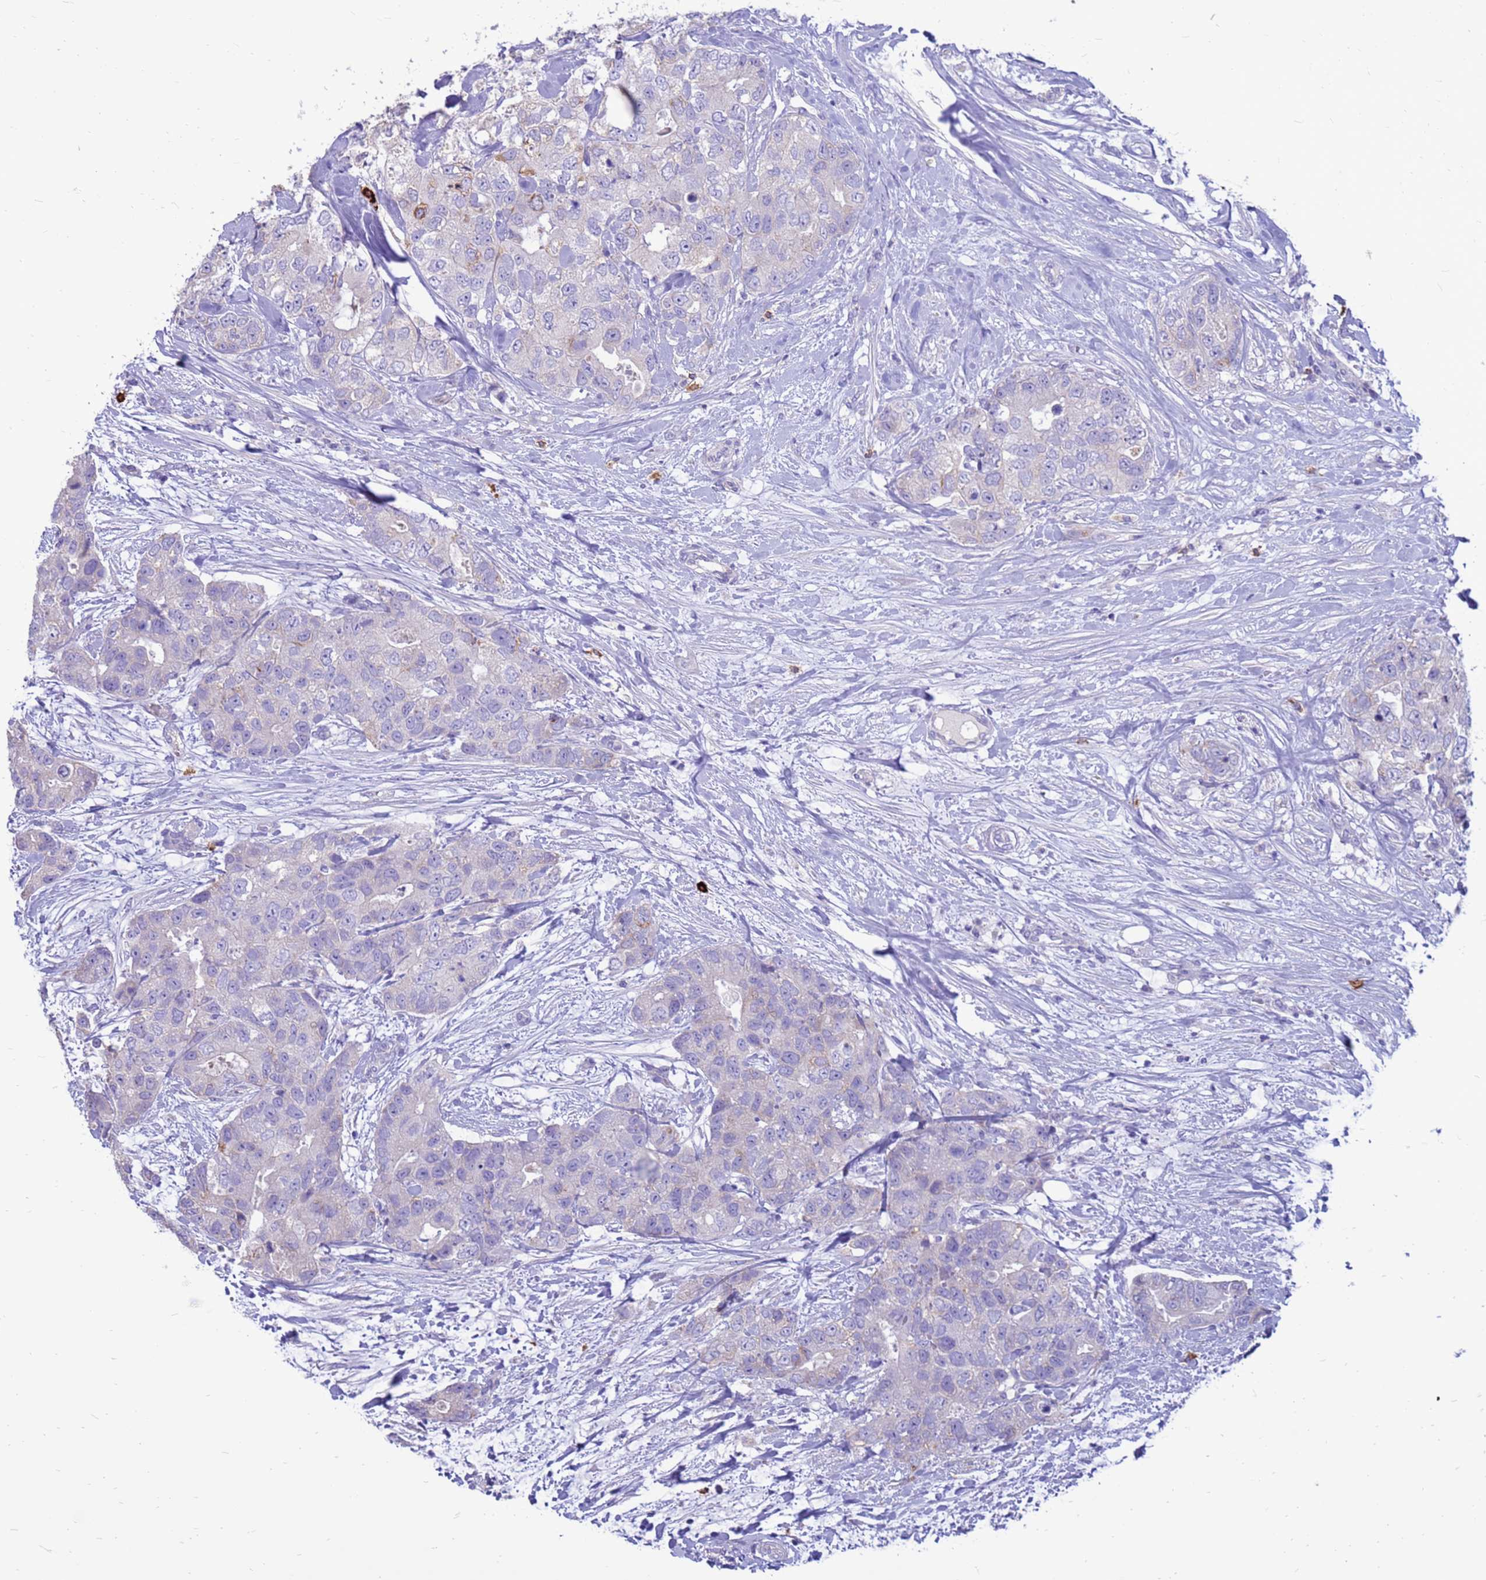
{"staining": {"intensity": "moderate", "quantity": "<25%", "location": "cytoplasmic/membranous"}, "tissue": "breast cancer", "cell_type": "Tumor cells", "image_type": "cancer", "snomed": [{"axis": "morphology", "description": "Duct carcinoma"}, {"axis": "topography", "description": "Breast"}], "caption": "Brown immunohistochemical staining in breast cancer demonstrates moderate cytoplasmic/membranous staining in approximately <25% of tumor cells. (brown staining indicates protein expression, while blue staining denotes nuclei).", "gene": "PDE10A", "patient": {"sex": "female", "age": 62}}